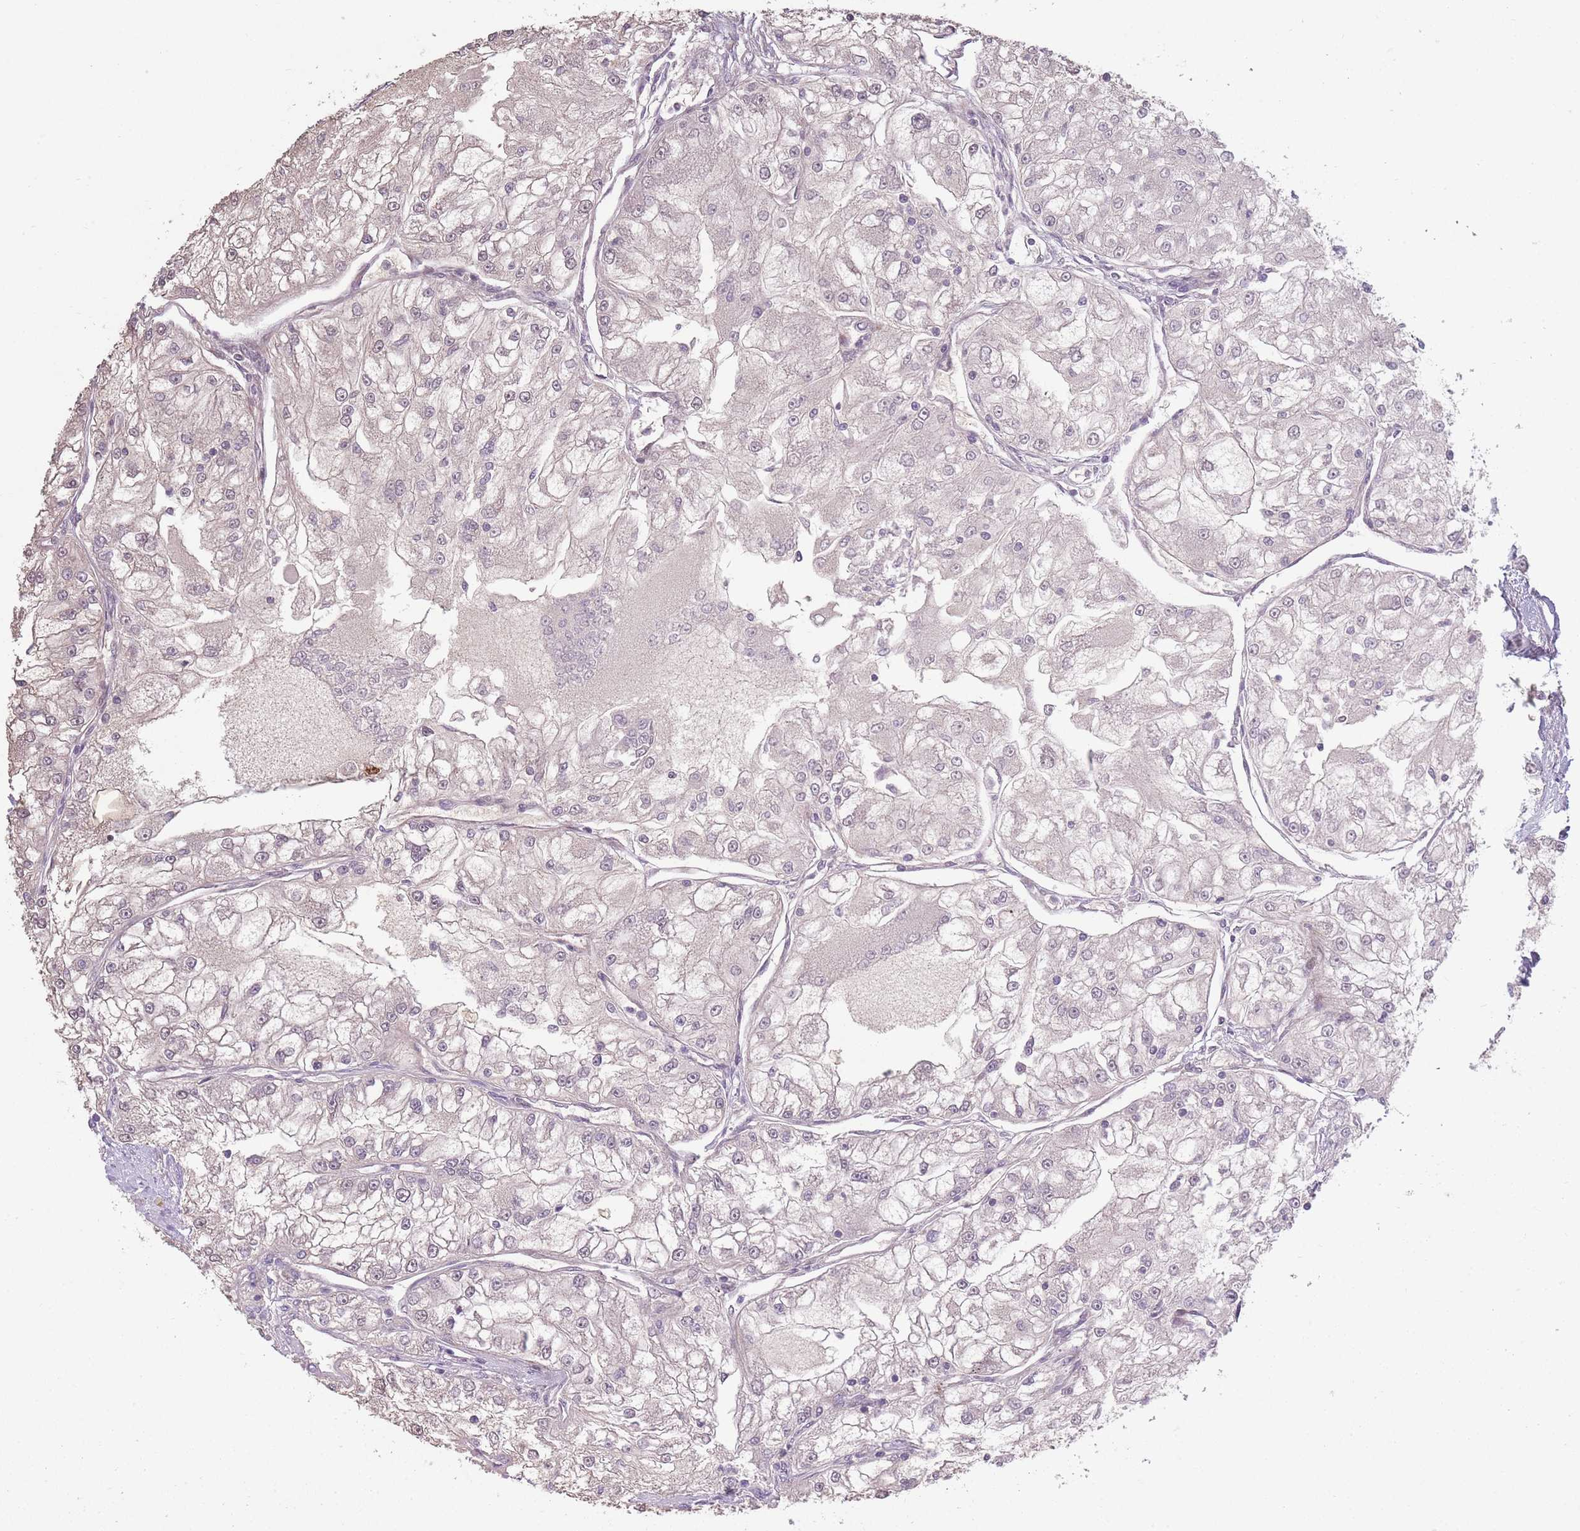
{"staining": {"intensity": "weak", "quantity": "25%-75%", "location": "cytoplasmic/membranous"}, "tissue": "renal cancer", "cell_type": "Tumor cells", "image_type": "cancer", "snomed": [{"axis": "morphology", "description": "Adenocarcinoma, NOS"}, {"axis": "topography", "description": "Kidney"}], "caption": "A histopathology image showing weak cytoplasmic/membranous staining in about 25%-75% of tumor cells in adenocarcinoma (renal), as visualized by brown immunohistochemical staining.", "gene": "OR7C1", "patient": {"sex": "female", "age": 72}}